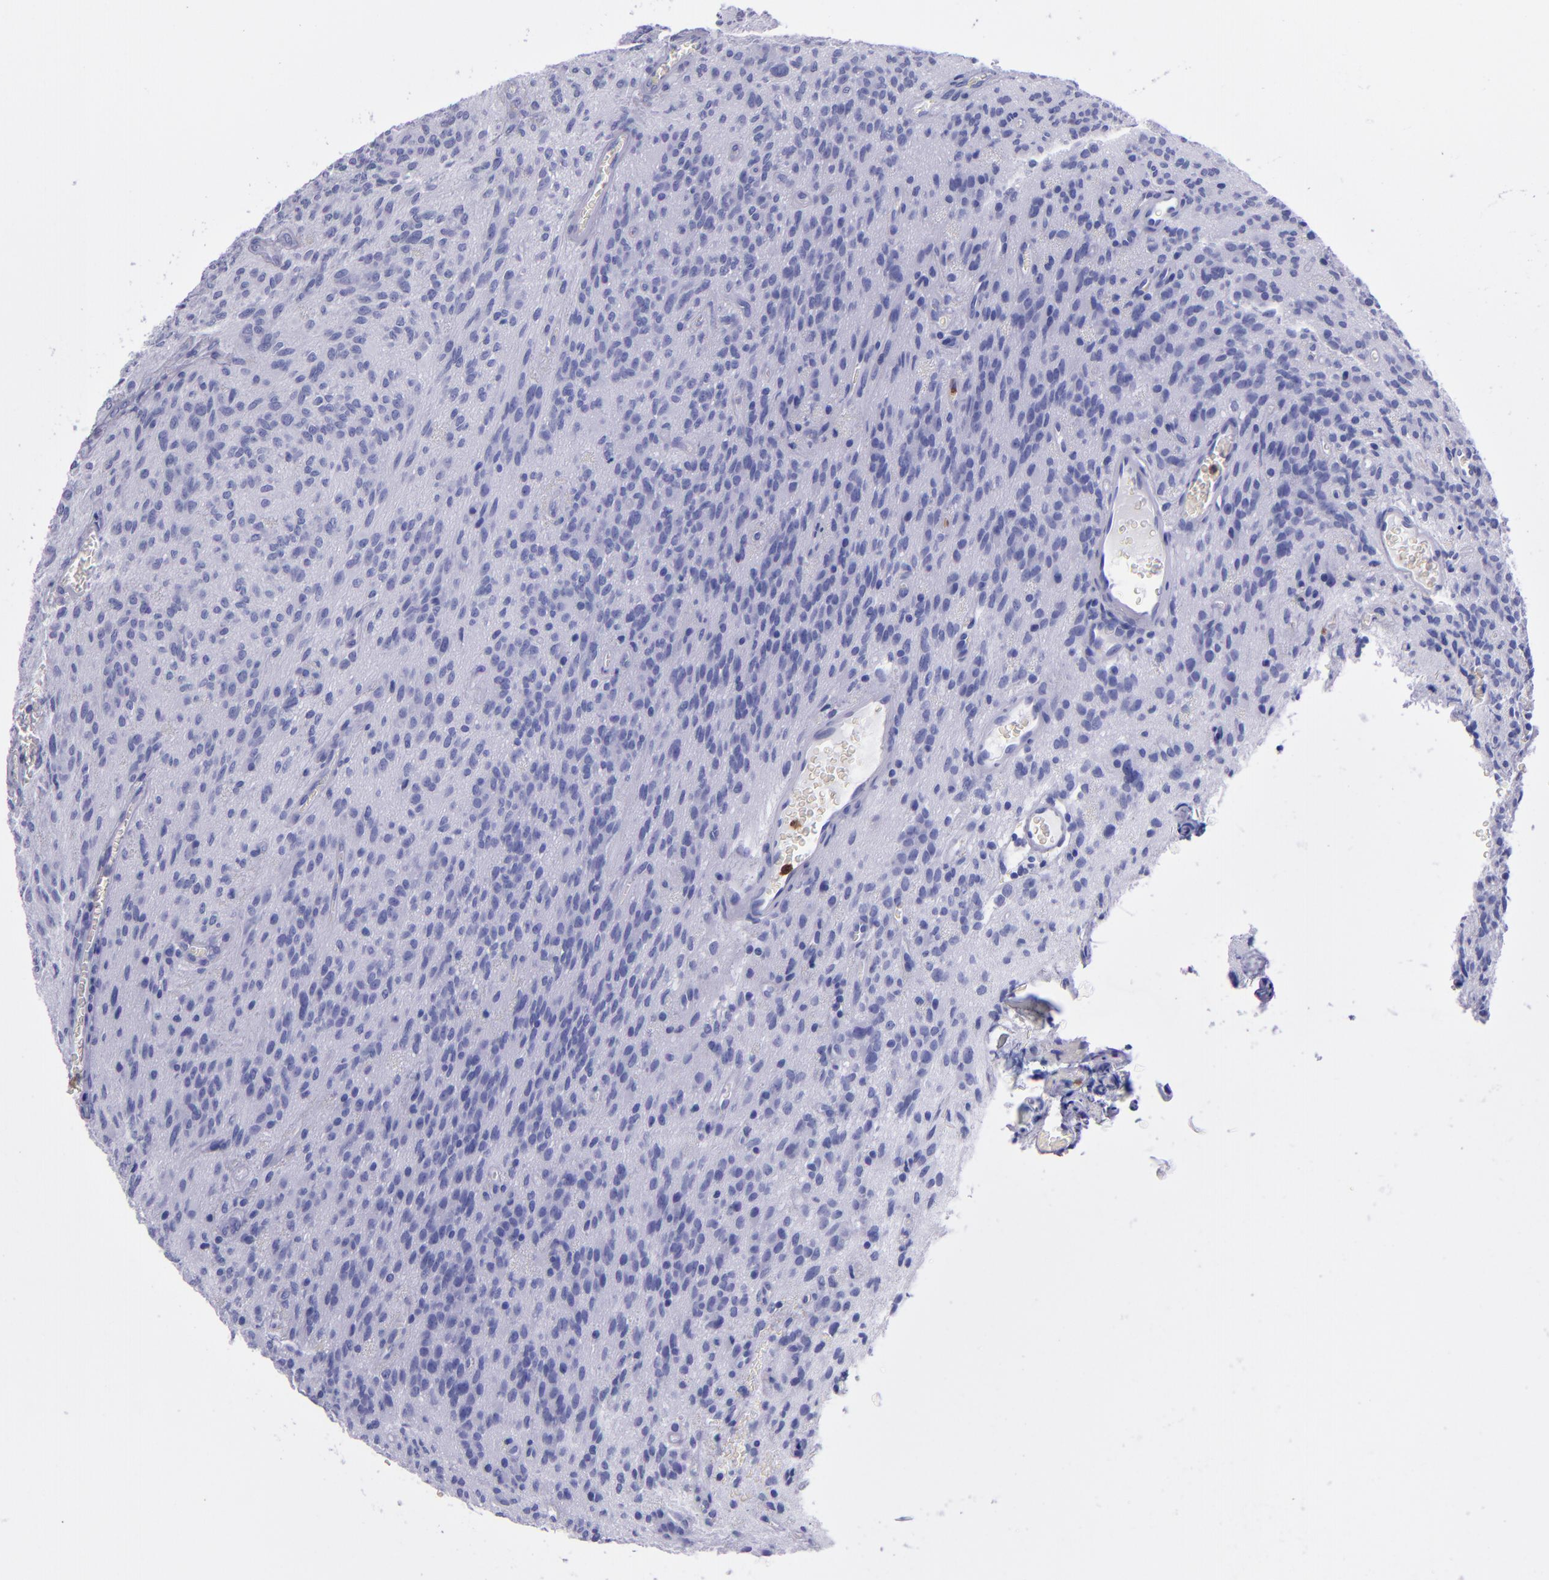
{"staining": {"intensity": "negative", "quantity": "none", "location": "none"}, "tissue": "glioma", "cell_type": "Tumor cells", "image_type": "cancer", "snomed": [{"axis": "morphology", "description": "Glioma, malignant, Low grade"}, {"axis": "topography", "description": "Brain"}], "caption": "Image shows no significant protein expression in tumor cells of low-grade glioma (malignant).", "gene": "CR1", "patient": {"sex": "female", "age": 15}}